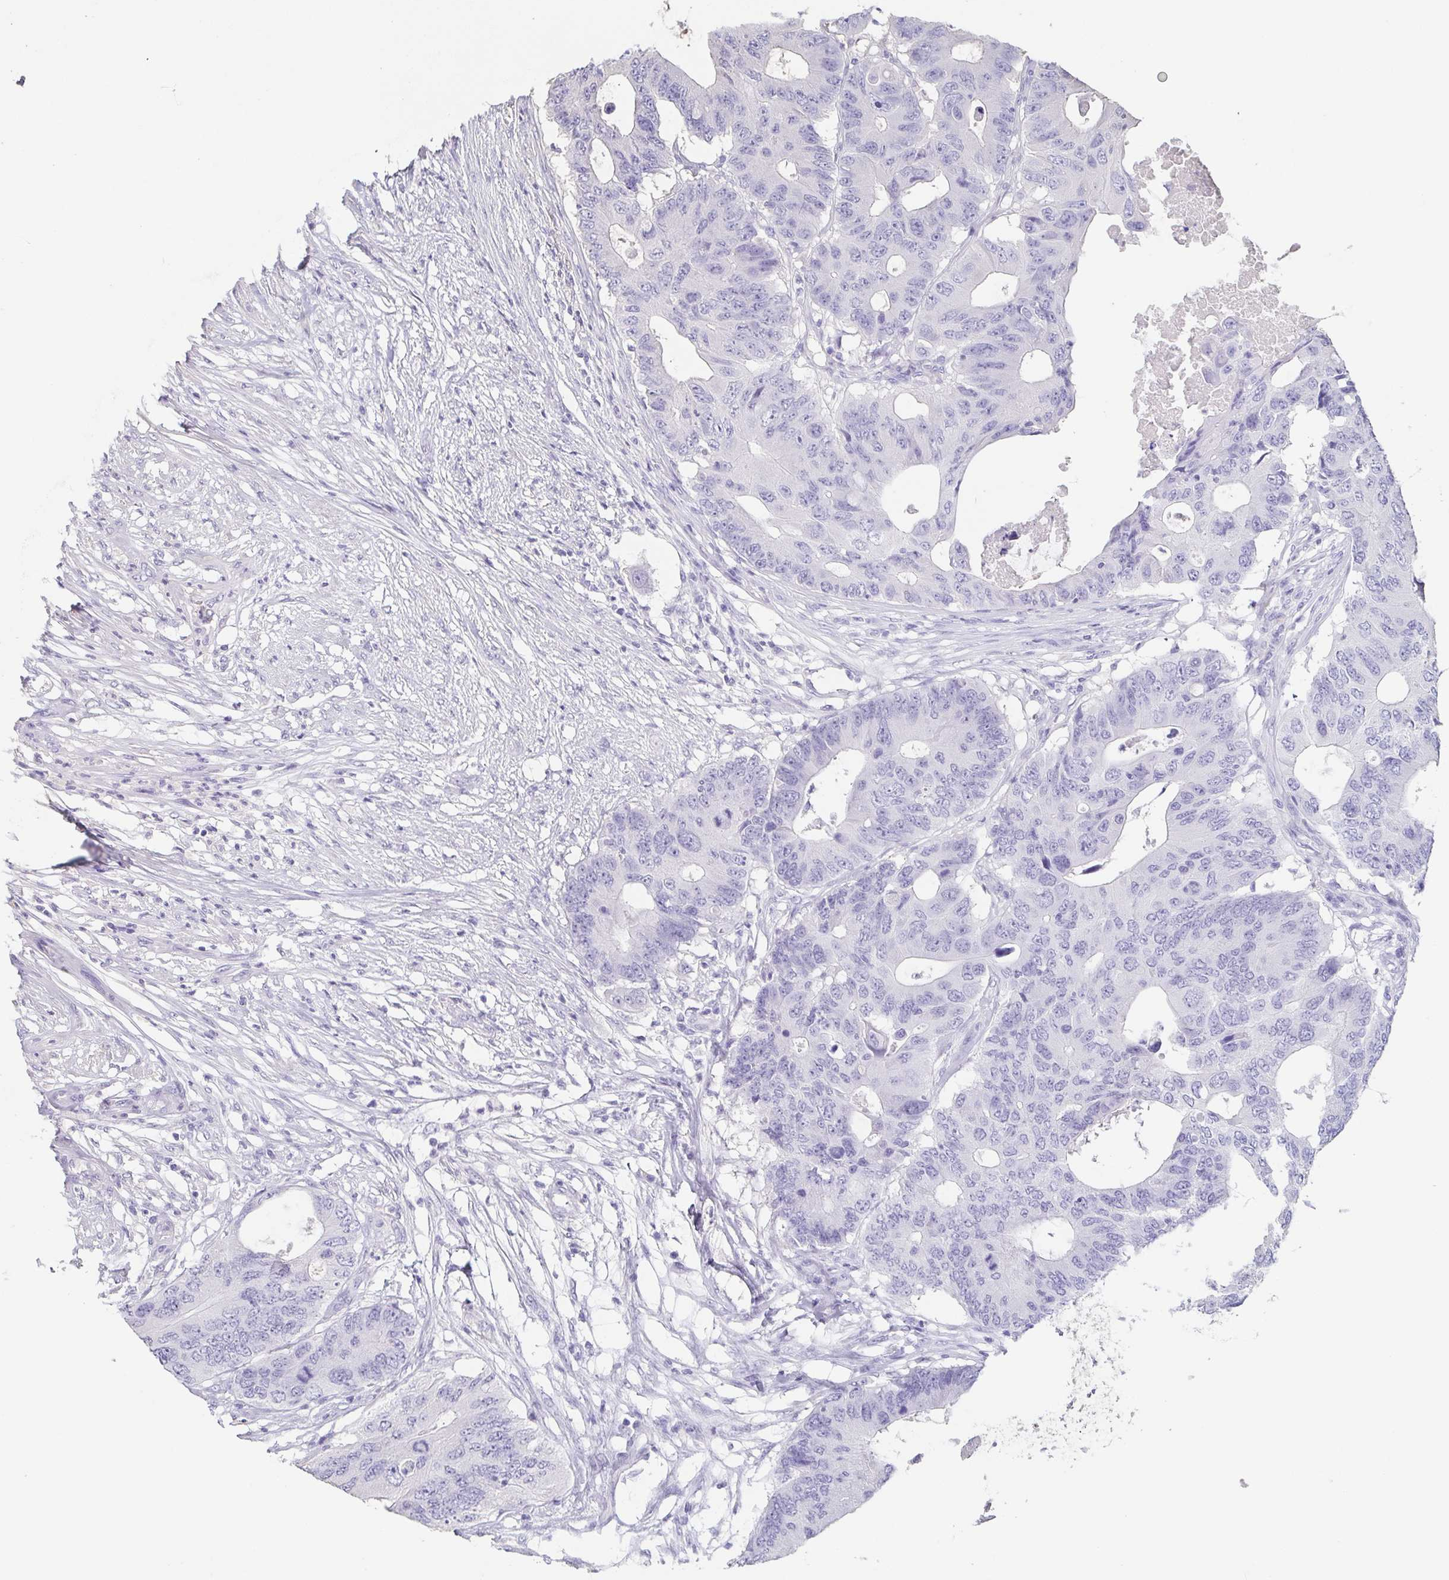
{"staining": {"intensity": "negative", "quantity": "none", "location": "none"}, "tissue": "colorectal cancer", "cell_type": "Tumor cells", "image_type": "cancer", "snomed": [{"axis": "morphology", "description": "Adenocarcinoma, NOS"}, {"axis": "topography", "description": "Colon"}], "caption": "Tumor cells show no significant protein expression in colorectal cancer (adenocarcinoma). The staining is performed using DAB (3,3'-diaminobenzidine) brown chromogen with nuclei counter-stained in using hematoxylin.", "gene": "BPIFA2", "patient": {"sex": "male", "age": 71}}